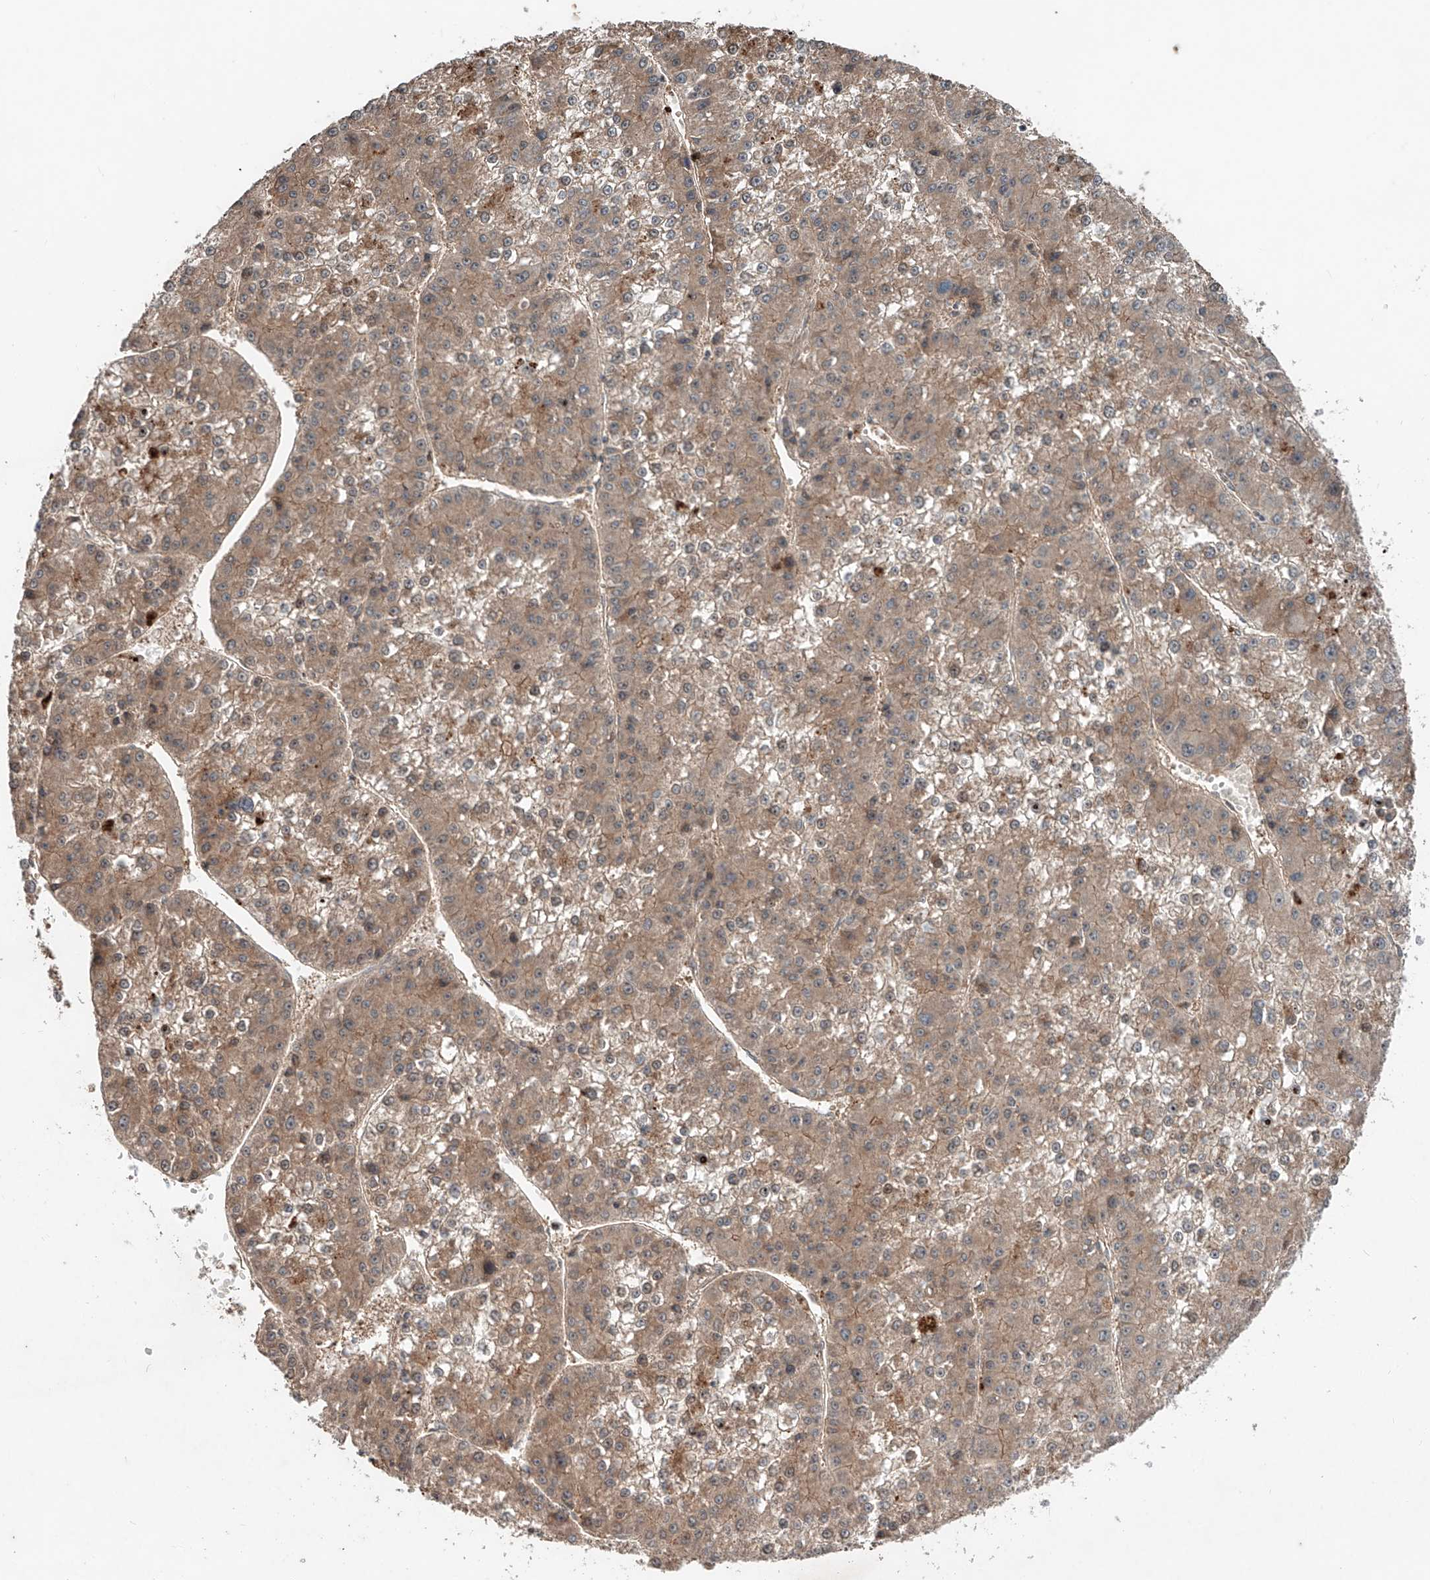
{"staining": {"intensity": "moderate", "quantity": ">75%", "location": "cytoplasmic/membranous"}, "tissue": "liver cancer", "cell_type": "Tumor cells", "image_type": "cancer", "snomed": [{"axis": "morphology", "description": "Carcinoma, Hepatocellular, NOS"}, {"axis": "topography", "description": "Liver"}], "caption": "A brown stain highlights moderate cytoplasmic/membranous staining of a protein in liver hepatocellular carcinoma tumor cells.", "gene": "IER5", "patient": {"sex": "female", "age": 73}}